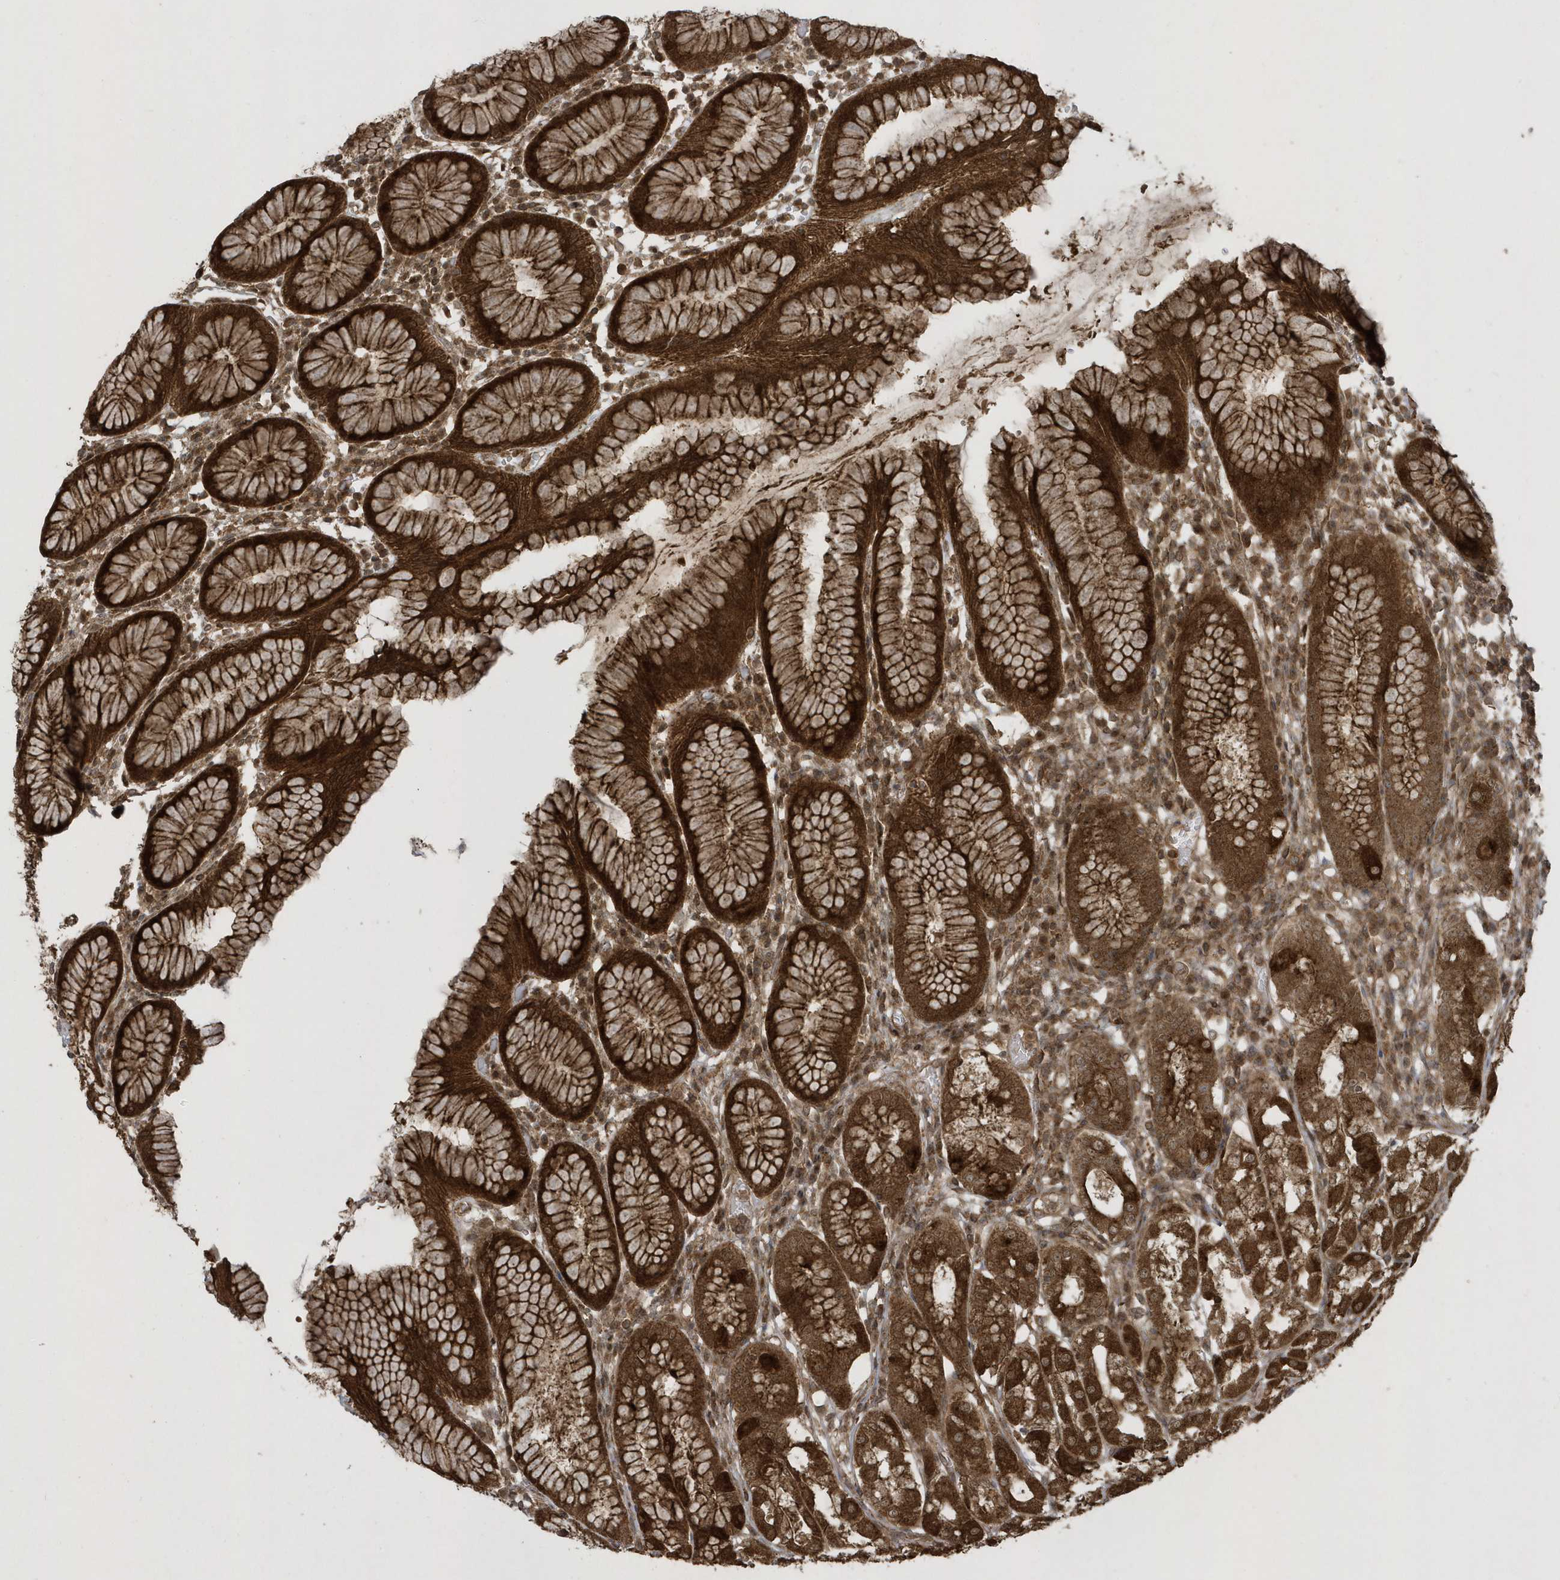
{"staining": {"intensity": "strong", "quantity": ">75%", "location": "cytoplasmic/membranous"}, "tissue": "stomach", "cell_type": "Glandular cells", "image_type": "normal", "snomed": [{"axis": "morphology", "description": "Normal tissue, NOS"}, {"axis": "topography", "description": "Stomach"}, {"axis": "topography", "description": "Stomach, lower"}], "caption": "IHC photomicrograph of benign stomach: stomach stained using IHC demonstrates high levels of strong protein expression localized specifically in the cytoplasmic/membranous of glandular cells, appearing as a cytoplasmic/membranous brown color.", "gene": "STAMBP", "patient": {"sex": "female", "age": 56}}